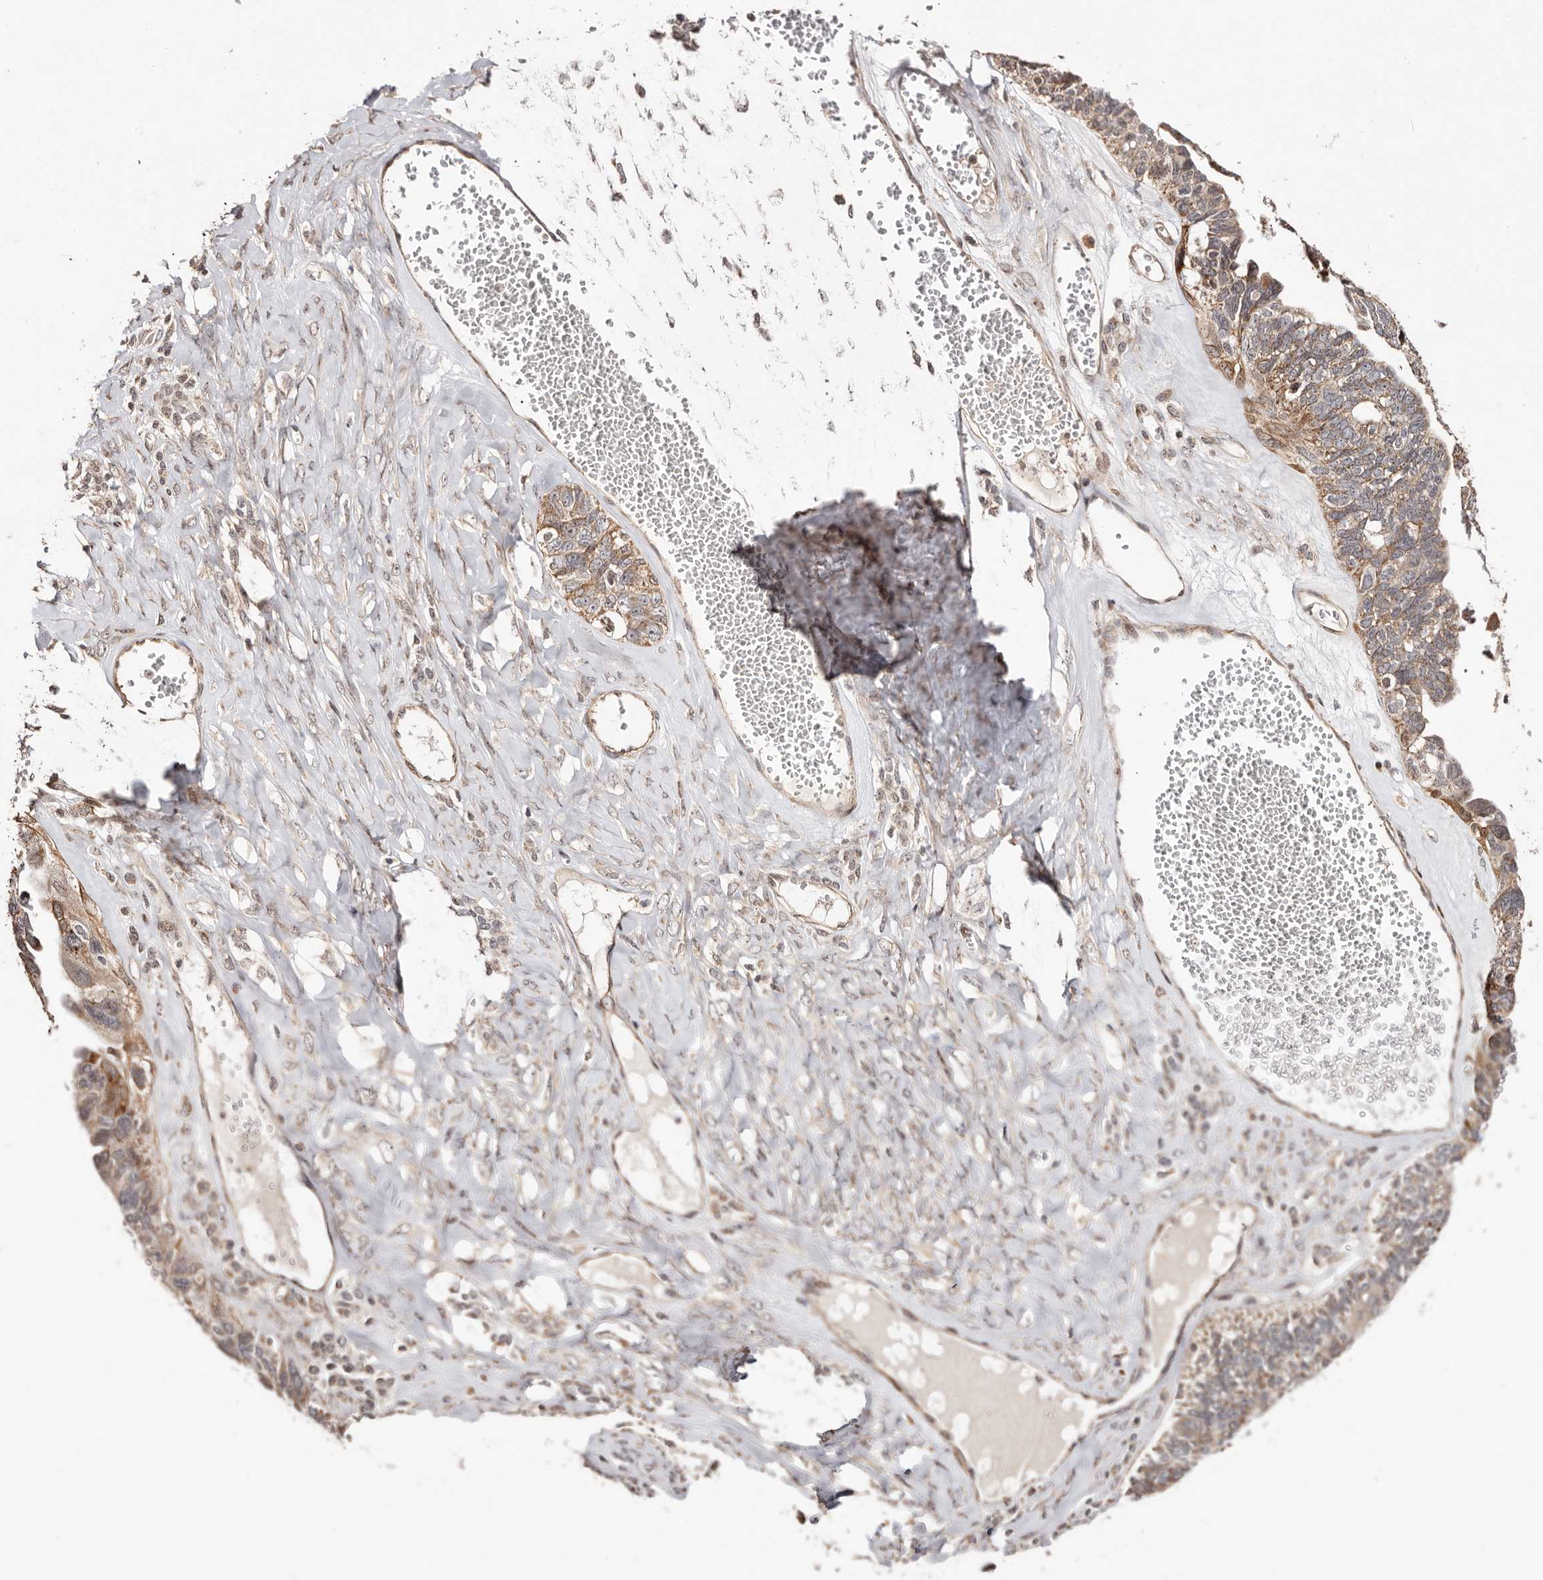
{"staining": {"intensity": "moderate", "quantity": ">75%", "location": "cytoplasmic/membranous"}, "tissue": "ovarian cancer", "cell_type": "Tumor cells", "image_type": "cancer", "snomed": [{"axis": "morphology", "description": "Cystadenocarcinoma, serous, NOS"}, {"axis": "topography", "description": "Ovary"}], "caption": "Immunohistochemical staining of serous cystadenocarcinoma (ovarian) shows moderate cytoplasmic/membranous protein staining in approximately >75% of tumor cells.", "gene": "HIVEP3", "patient": {"sex": "female", "age": 79}}